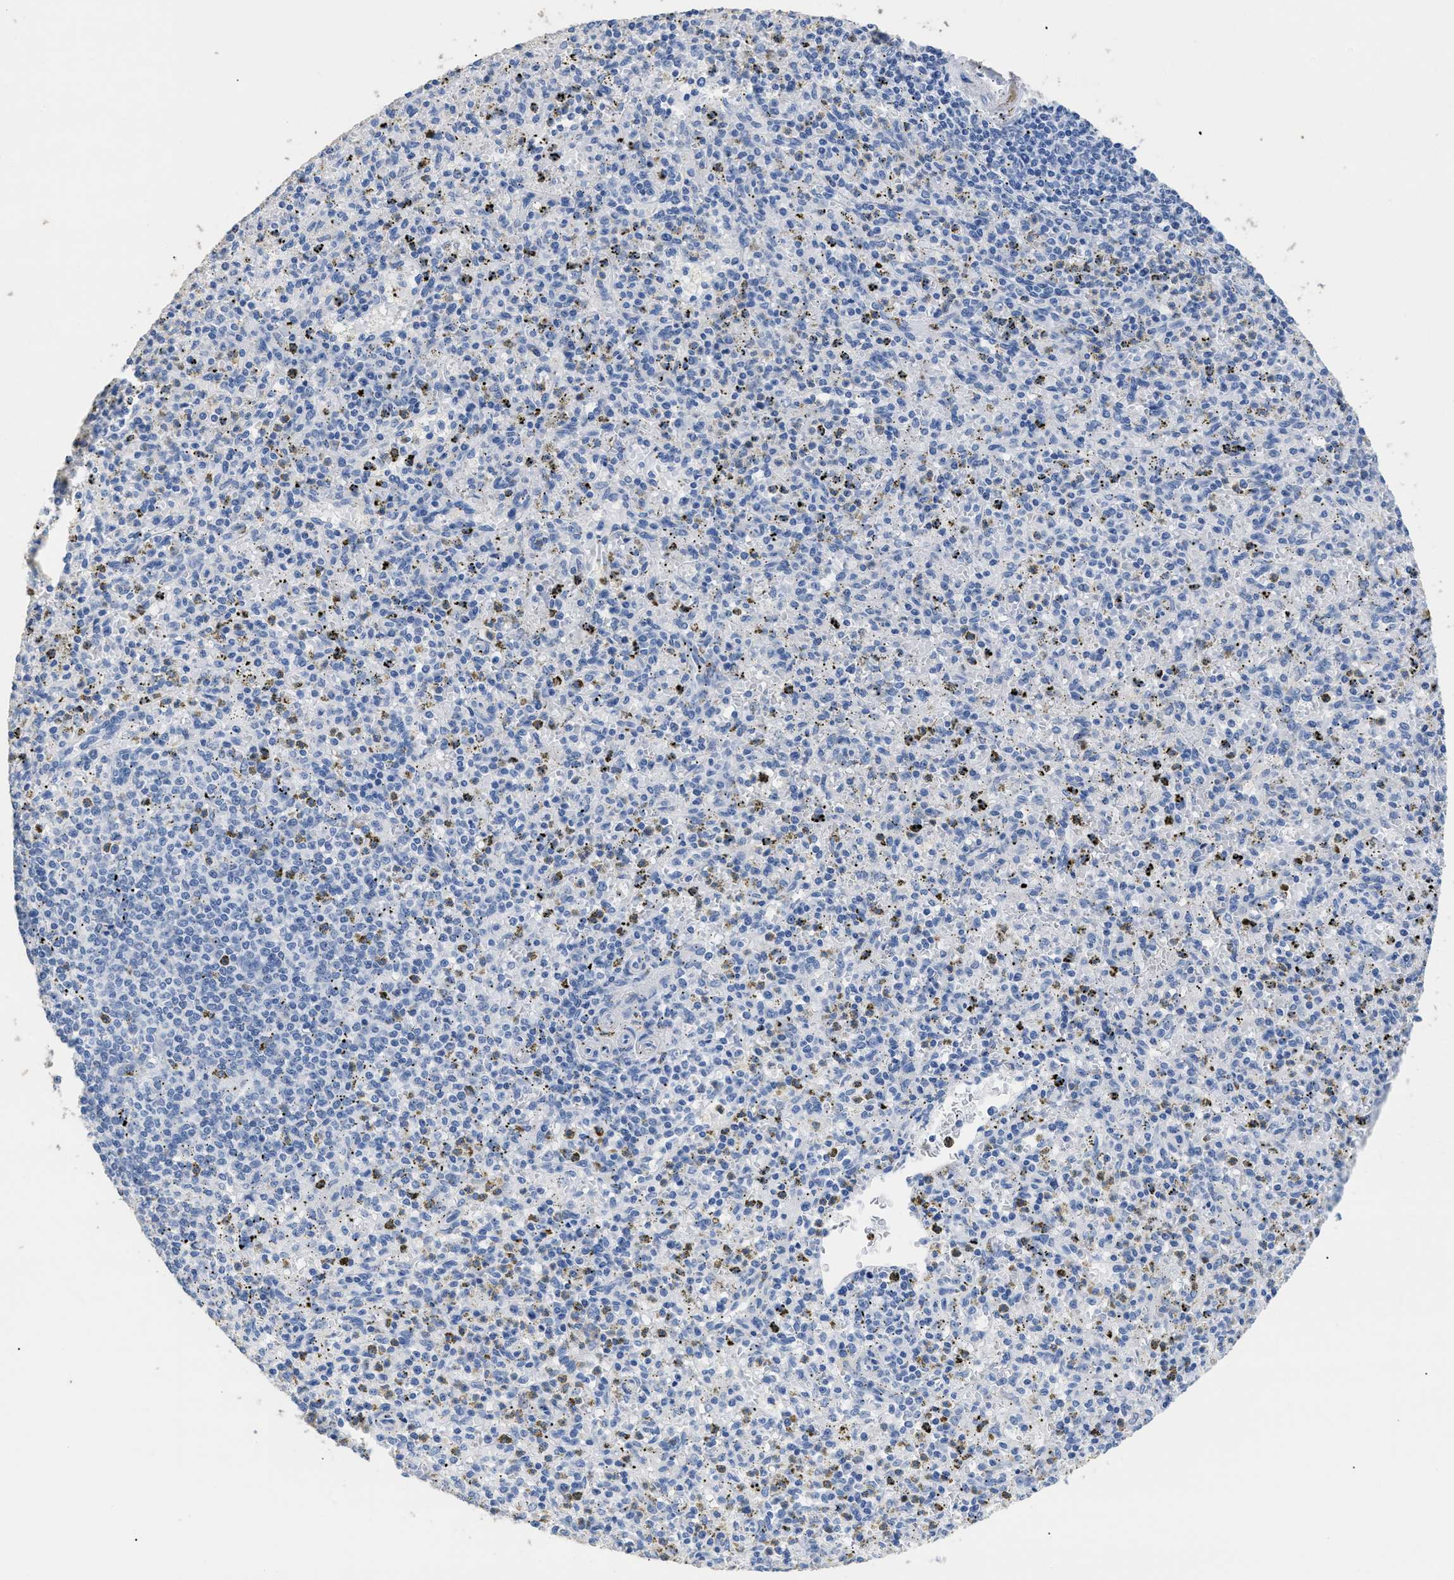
{"staining": {"intensity": "negative", "quantity": "none", "location": "none"}, "tissue": "spleen", "cell_type": "Cells in red pulp", "image_type": "normal", "snomed": [{"axis": "morphology", "description": "Normal tissue, NOS"}, {"axis": "topography", "description": "Spleen"}], "caption": "A micrograph of spleen stained for a protein displays no brown staining in cells in red pulp. Brightfield microscopy of immunohistochemistry (IHC) stained with DAB (brown) and hematoxylin (blue), captured at high magnification.", "gene": "DLC1", "patient": {"sex": "male", "age": 72}}